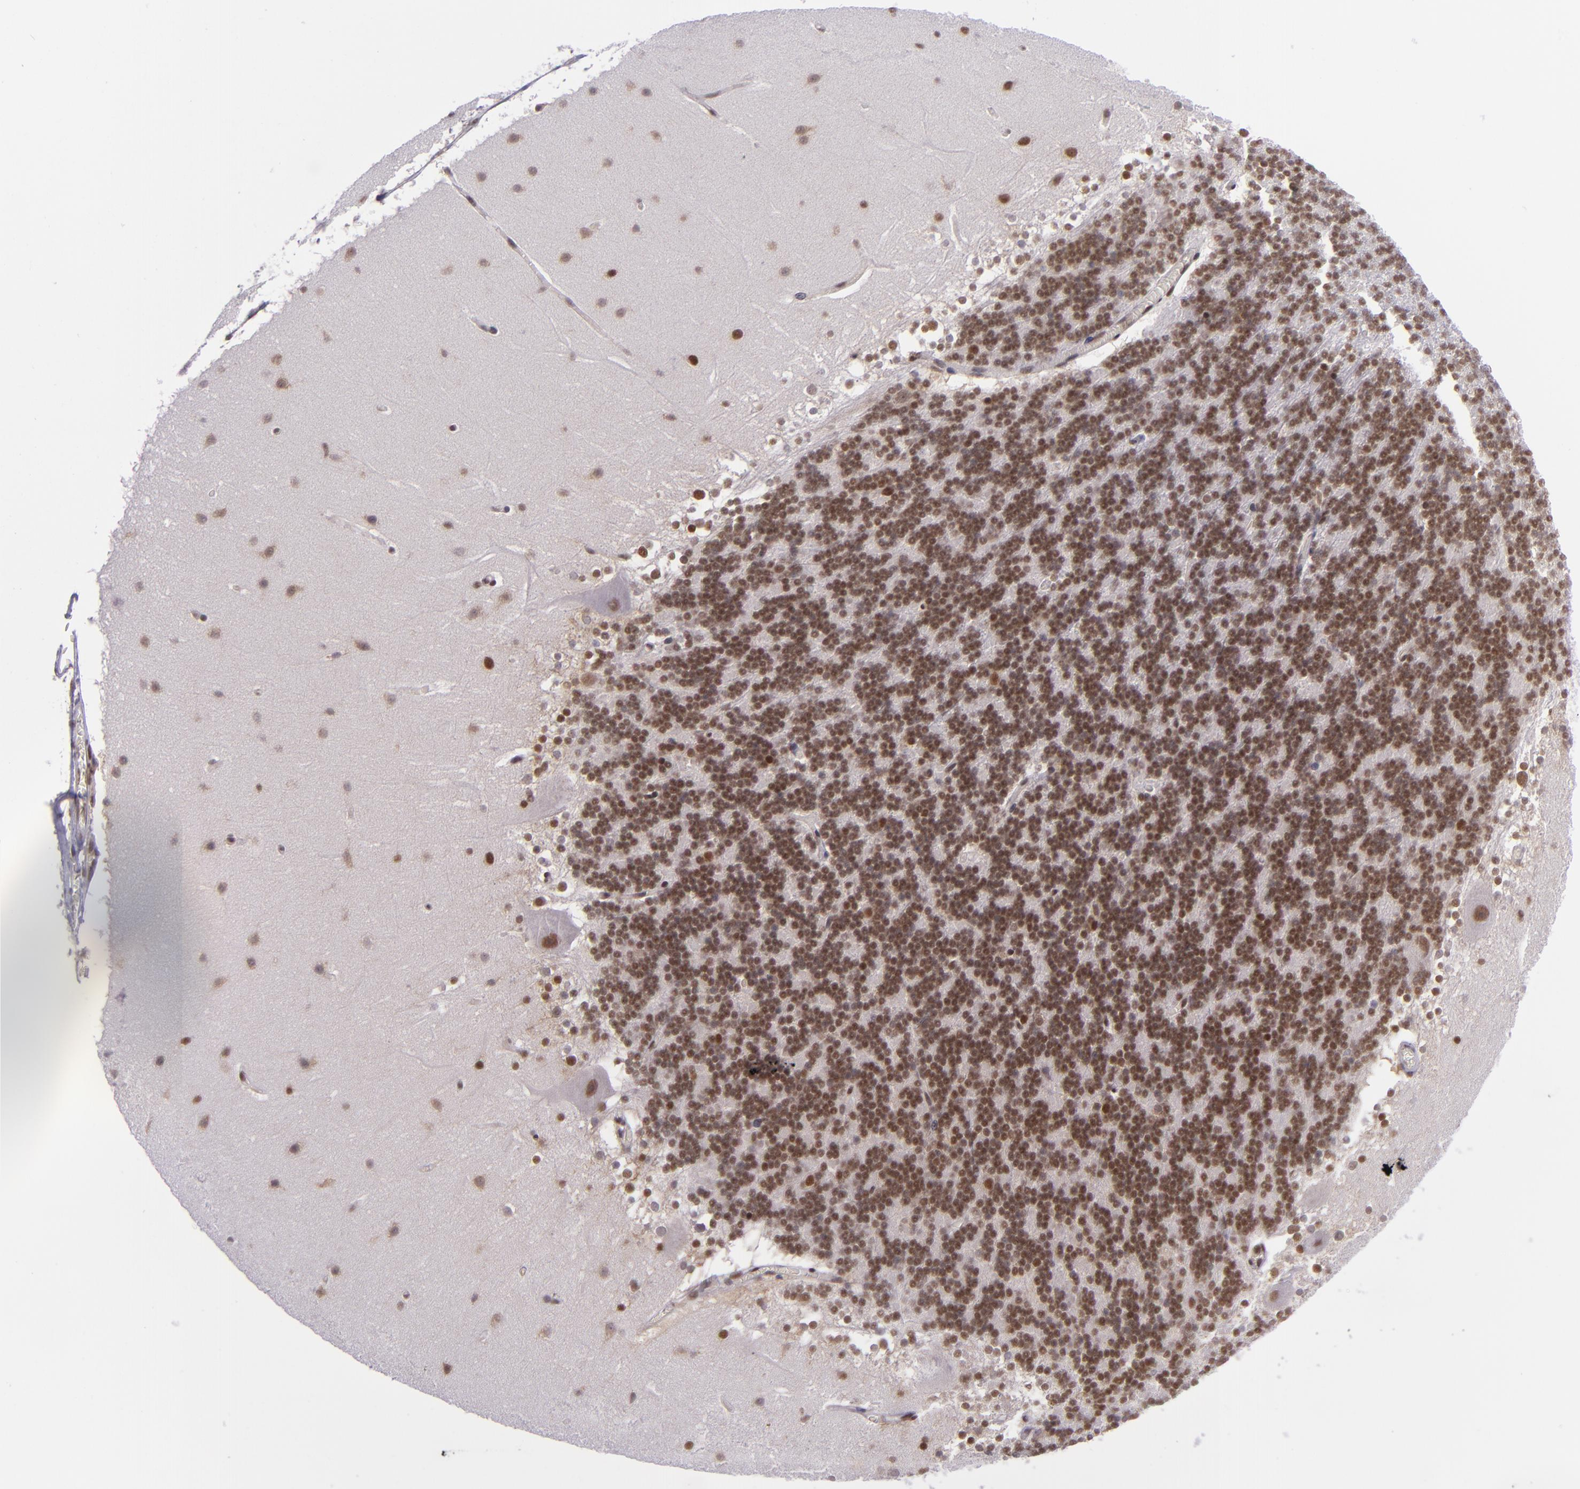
{"staining": {"intensity": "moderate", "quantity": ">75%", "location": "nuclear"}, "tissue": "cerebellum", "cell_type": "Cells in granular layer", "image_type": "normal", "snomed": [{"axis": "morphology", "description": "Normal tissue, NOS"}, {"axis": "topography", "description": "Cerebellum"}], "caption": "Cells in granular layer show medium levels of moderate nuclear positivity in approximately >75% of cells in unremarkable cerebellum.", "gene": "BAG1", "patient": {"sex": "female", "age": 19}}